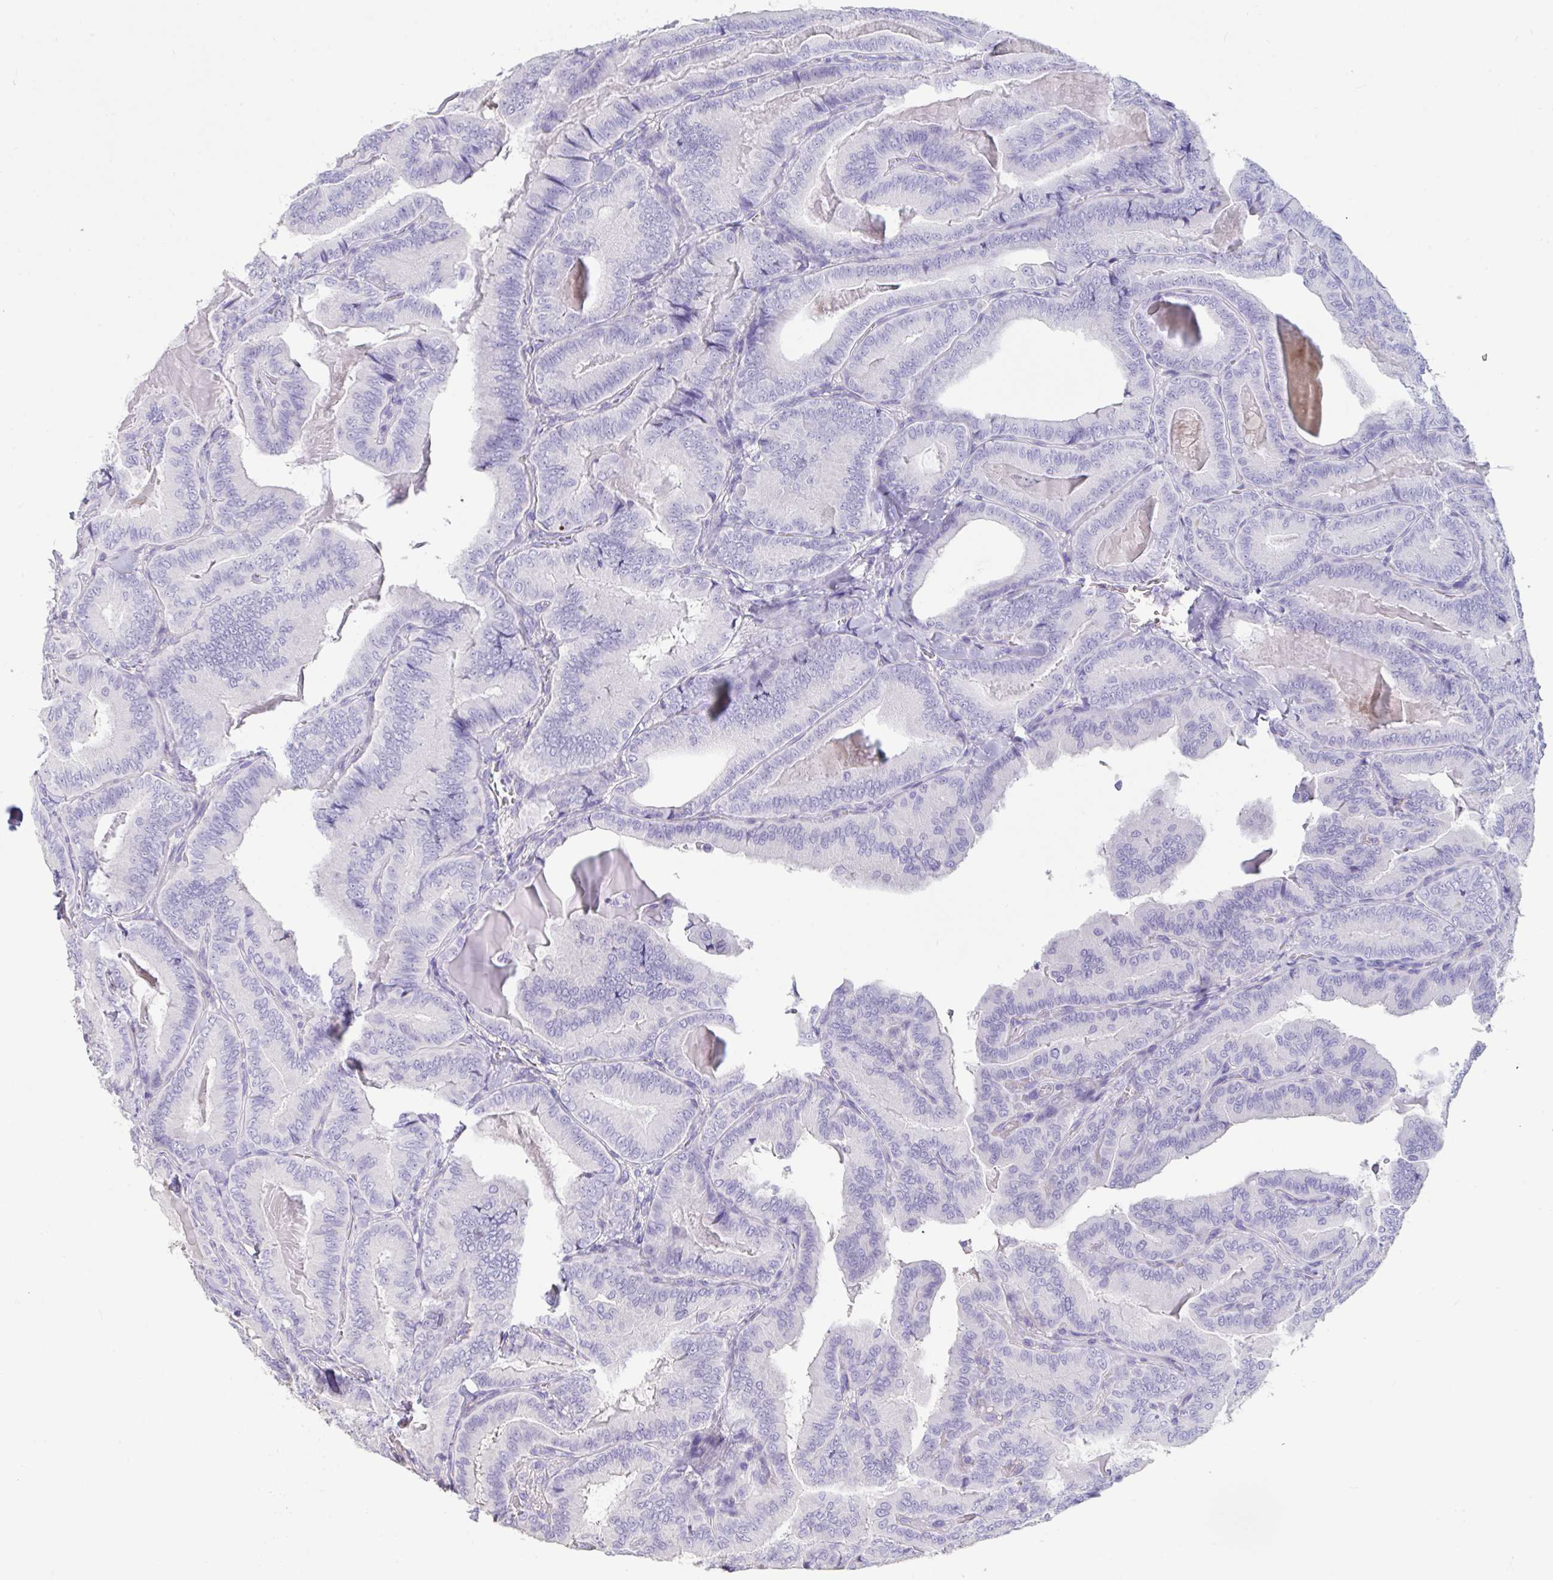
{"staining": {"intensity": "negative", "quantity": "none", "location": "none"}, "tissue": "thyroid cancer", "cell_type": "Tumor cells", "image_type": "cancer", "snomed": [{"axis": "morphology", "description": "Papillary adenocarcinoma, NOS"}, {"axis": "topography", "description": "Thyroid gland"}], "caption": "There is no significant staining in tumor cells of thyroid cancer (papillary adenocarcinoma). (Stains: DAB immunohistochemistry with hematoxylin counter stain, Microscopy: brightfield microscopy at high magnification).", "gene": "TNNC1", "patient": {"sex": "male", "age": 61}}